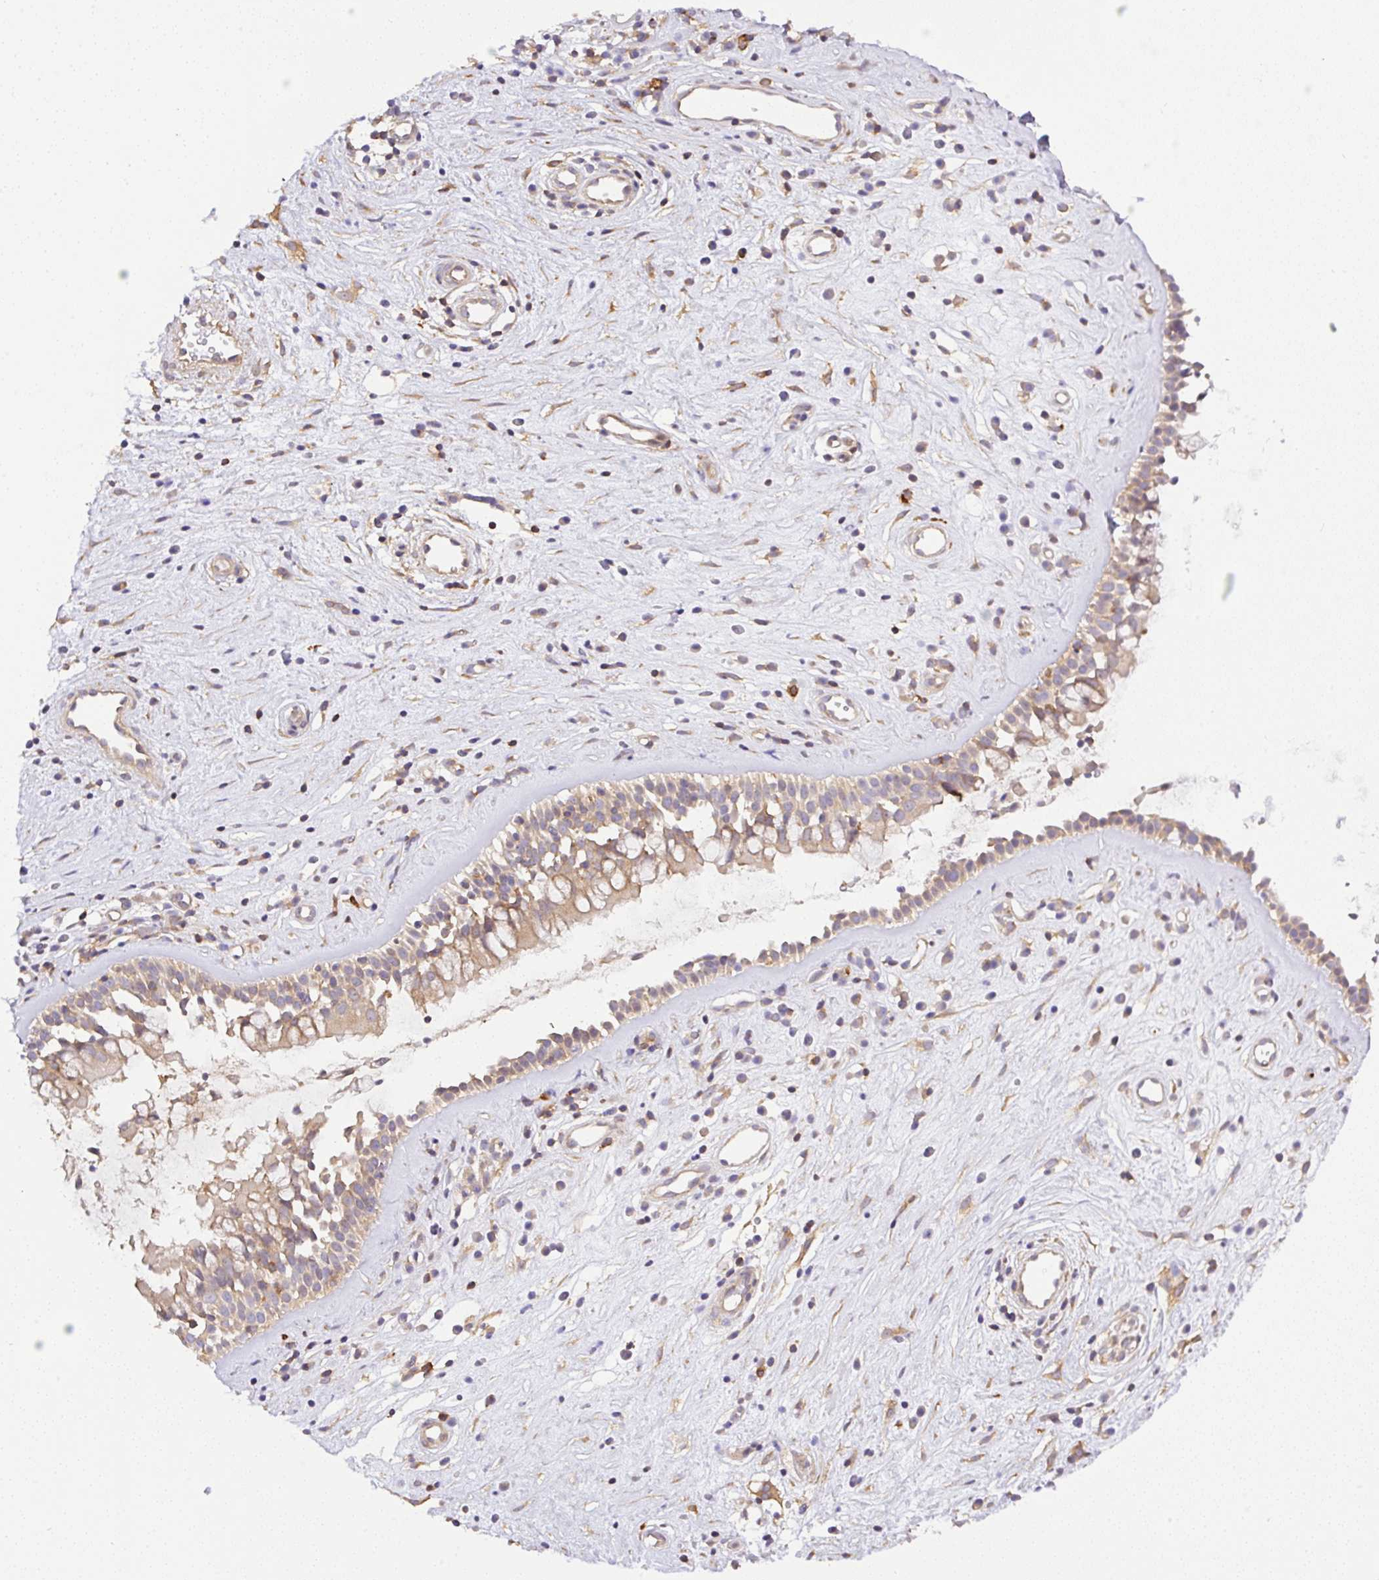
{"staining": {"intensity": "weak", "quantity": ">75%", "location": "cytoplasmic/membranous"}, "tissue": "nasopharynx", "cell_type": "Respiratory epithelial cells", "image_type": "normal", "snomed": [{"axis": "morphology", "description": "Normal tissue, NOS"}, {"axis": "topography", "description": "Nasopharynx"}], "caption": "Protein staining of benign nasopharynx displays weak cytoplasmic/membranous positivity in approximately >75% of respiratory epithelial cells. The staining was performed using DAB (3,3'-diaminobenzidine) to visualize the protein expression in brown, while the nuclei were stained in blue with hematoxylin (Magnification: 20x).", "gene": "CAMK2A", "patient": {"sex": "male", "age": 32}}